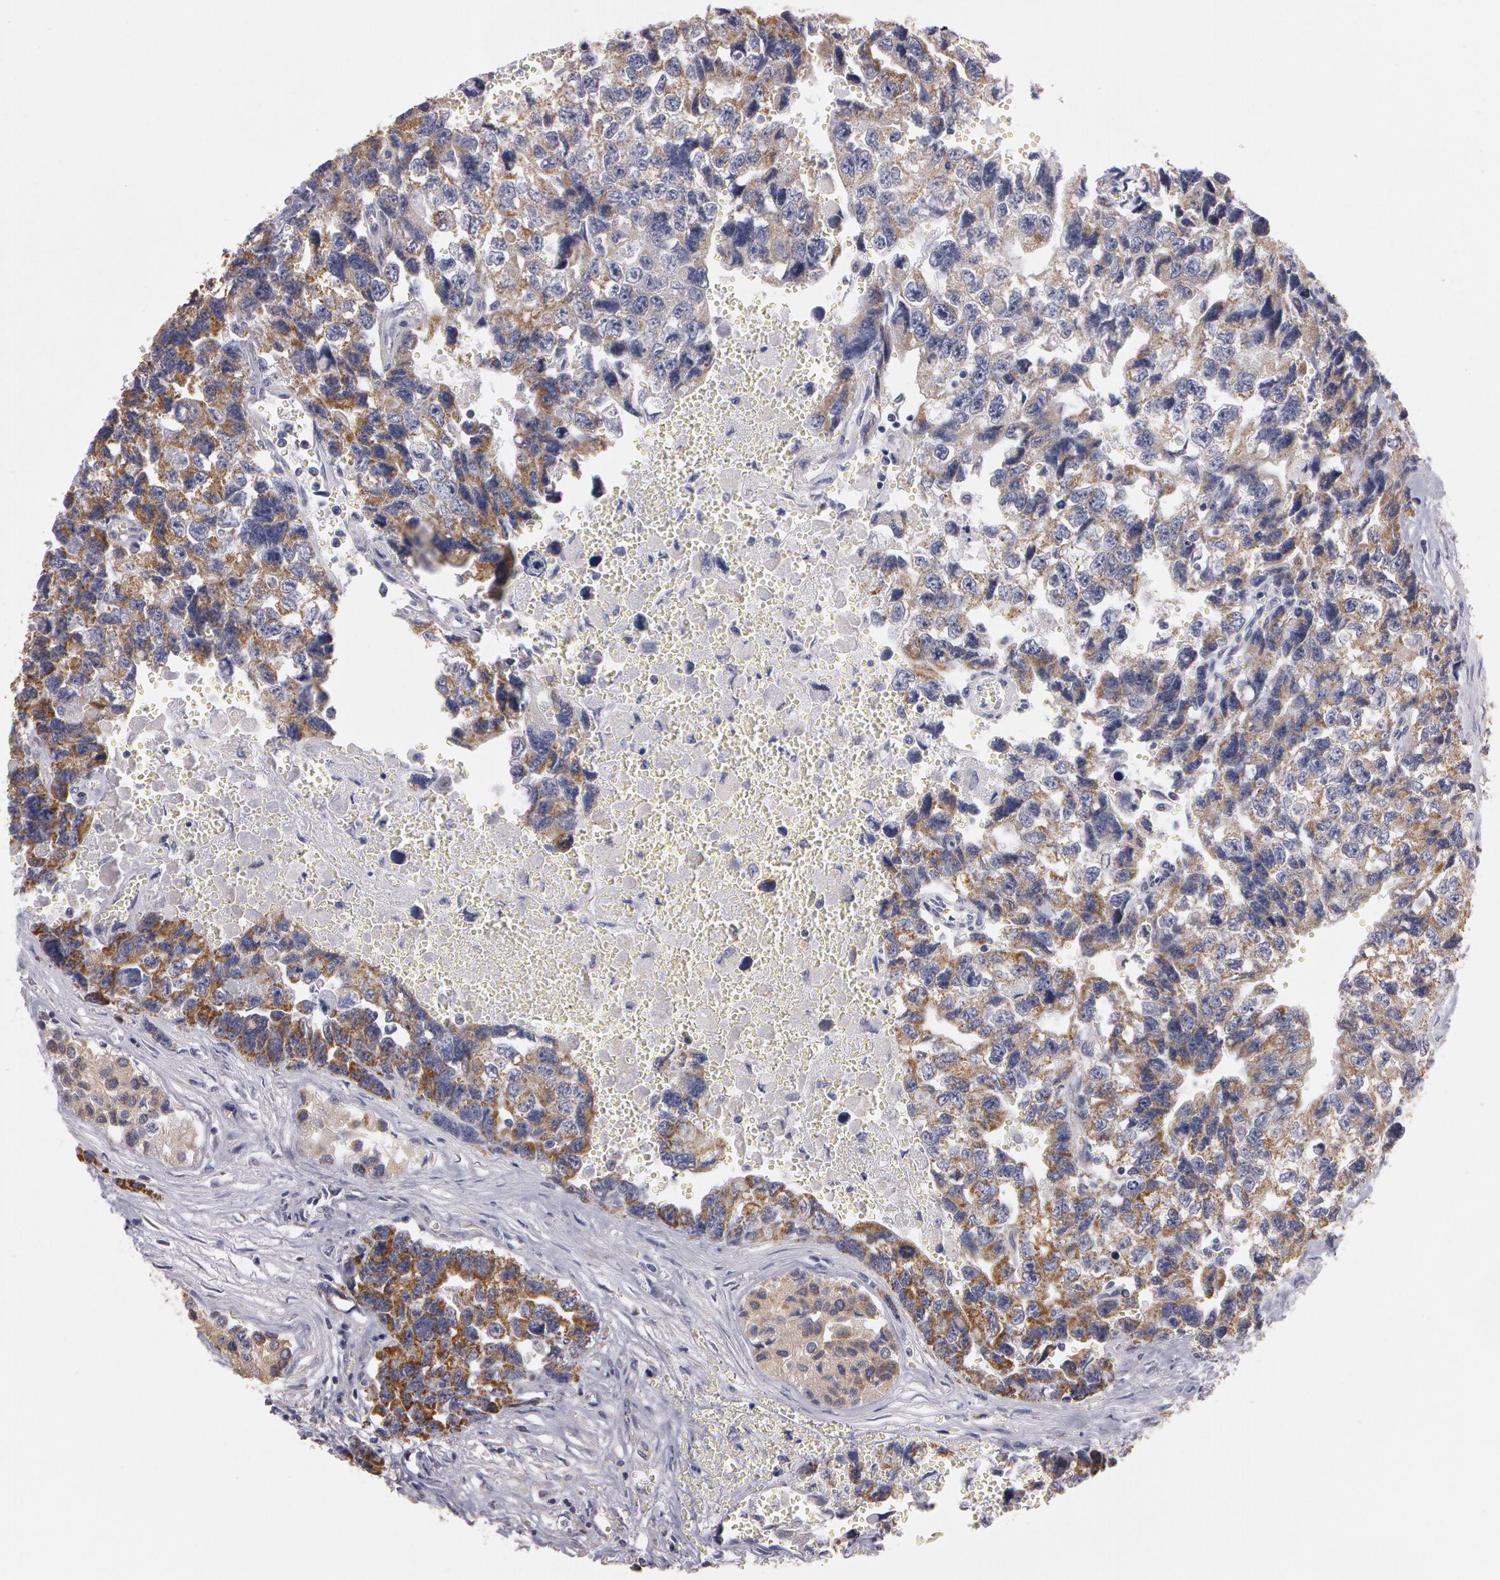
{"staining": {"intensity": "moderate", "quantity": "25%-75%", "location": "cytoplasmic/membranous"}, "tissue": "testis cancer", "cell_type": "Tumor cells", "image_type": "cancer", "snomed": [{"axis": "morphology", "description": "Carcinoma, Embryonal, NOS"}, {"axis": "topography", "description": "Testis"}], "caption": "IHC image of testis embryonal carcinoma stained for a protein (brown), which demonstrates medium levels of moderate cytoplasmic/membranous positivity in about 25%-75% of tumor cells.", "gene": "NEK9", "patient": {"sex": "male", "age": 31}}